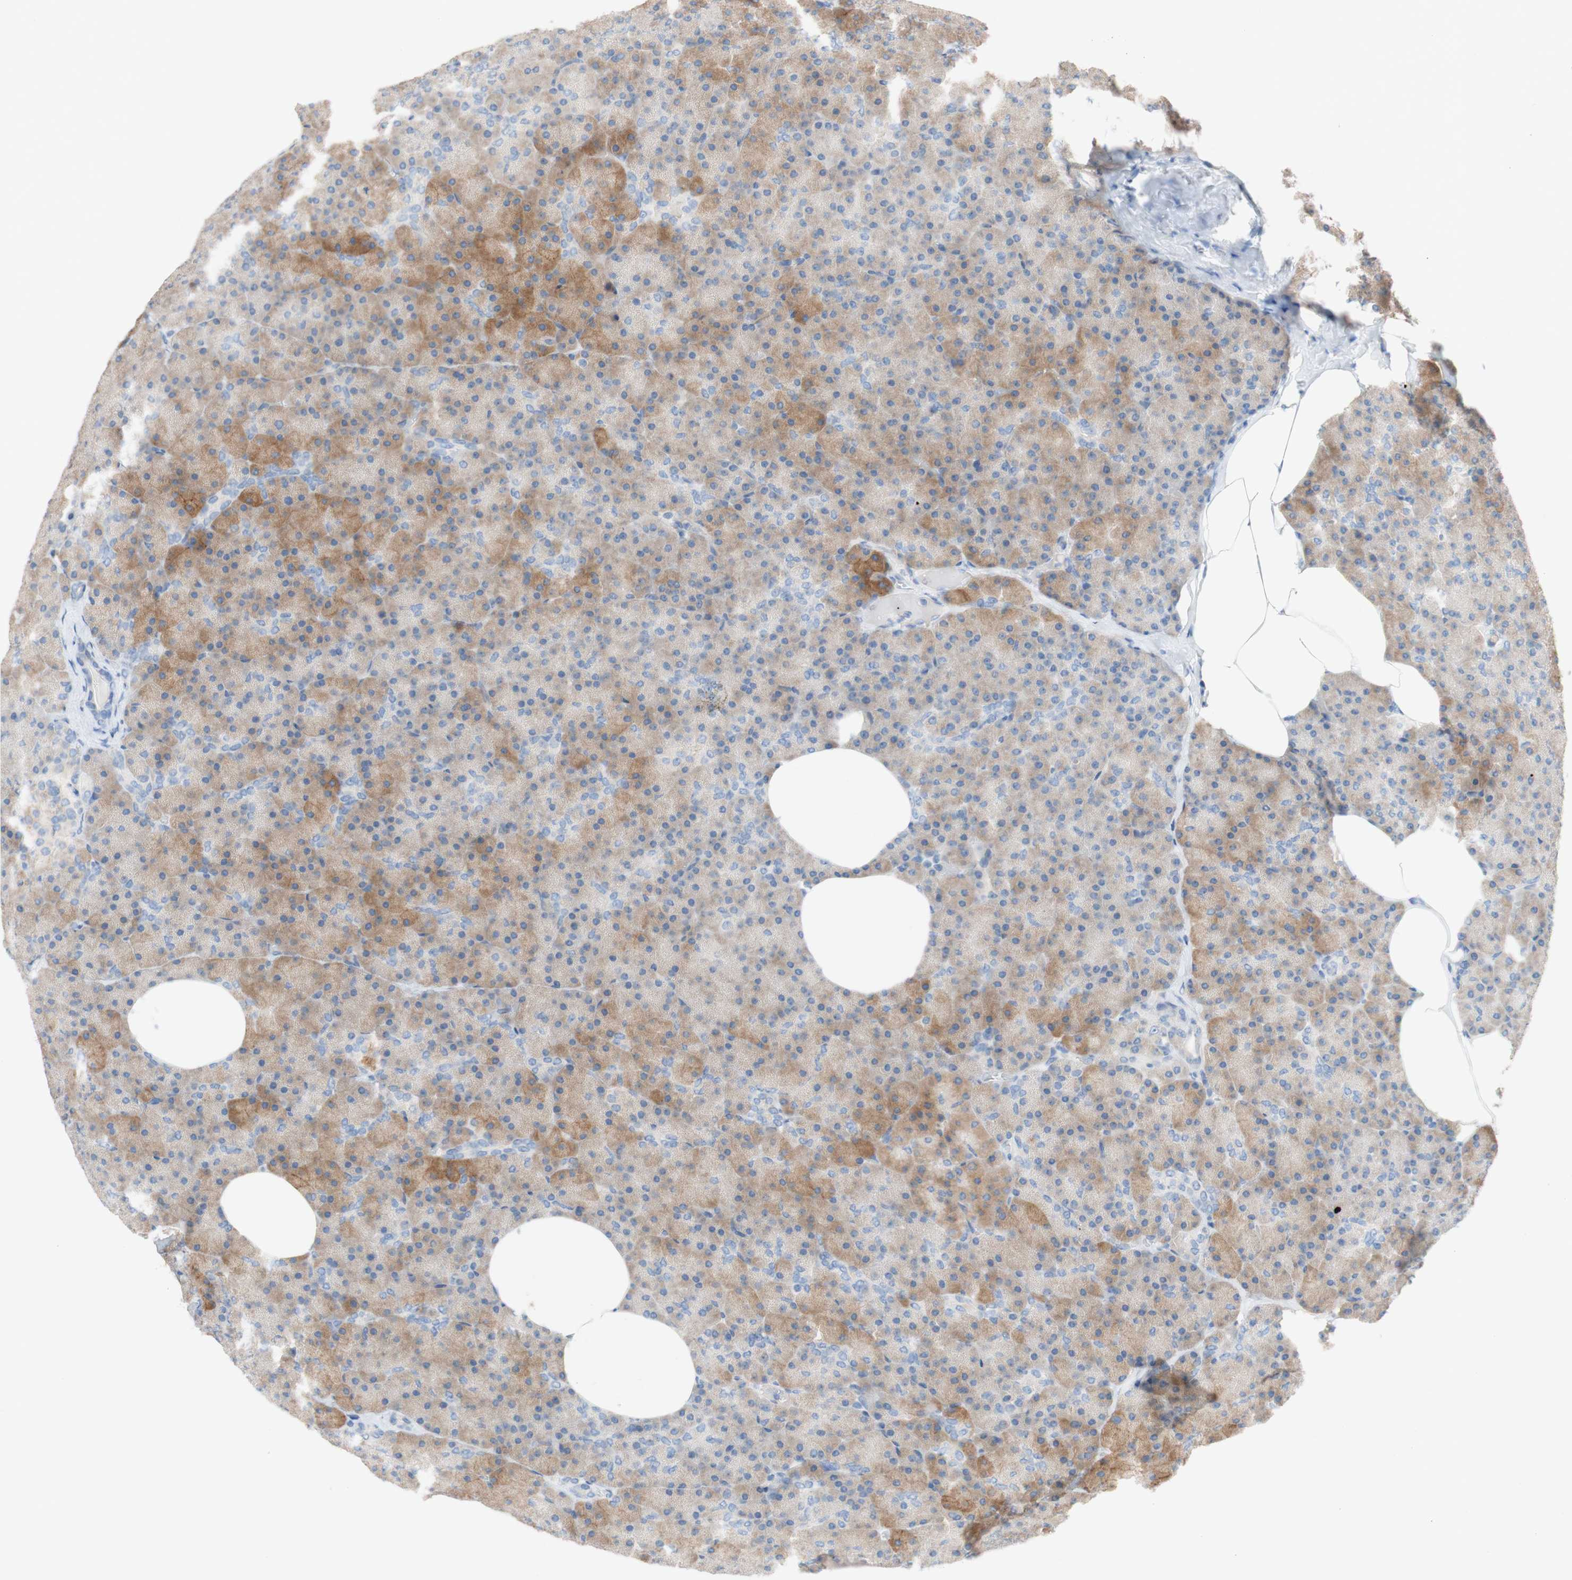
{"staining": {"intensity": "moderate", "quantity": "25%-75%", "location": "cytoplasmic/membranous"}, "tissue": "pancreas", "cell_type": "Exocrine glandular cells", "image_type": "normal", "snomed": [{"axis": "morphology", "description": "Normal tissue, NOS"}, {"axis": "topography", "description": "Pancreas"}], "caption": "Protein staining of unremarkable pancreas displays moderate cytoplasmic/membranous expression in approximately 25%-75% of exocrine glandular cells. The staining was performed using DAB, with brown indicating positive protein expression. Nuclei are stained blue with hematoxylin.", "gene": "PACSIN1", "patient": {"sex": "female", "age": 35}}